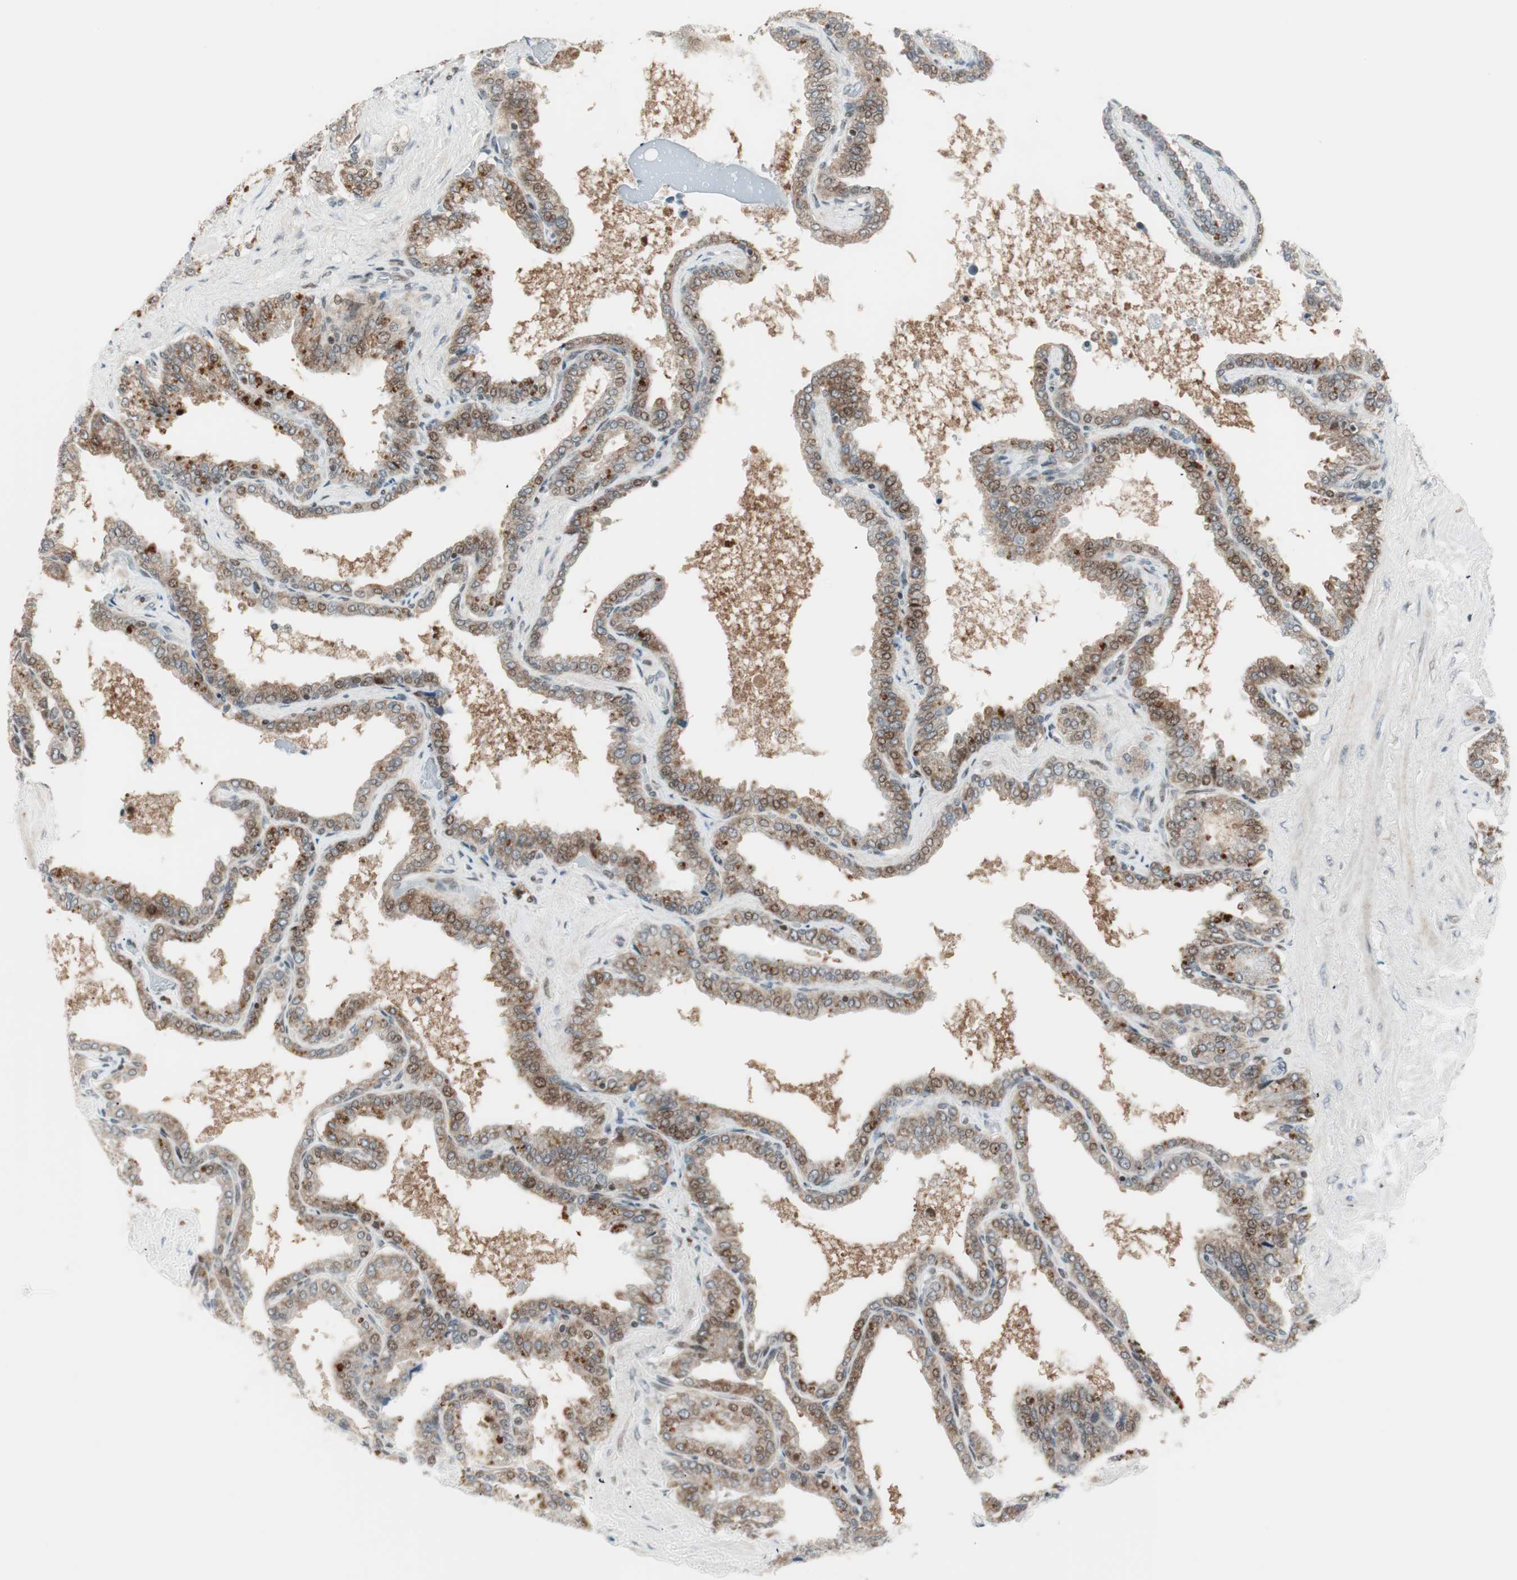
{"staining": {"intensity": "moderate", "quantity": ">75%", "location": "cytoplasmic/membranous,nuclear"}, "tissue": "seminal vesicle", "cell_type": "Glandular cells", "image_type": "normal", "snomed": [{"axis": "morphology", "description": "Normal tissue, NOS"}, {"axis": "topography", "description": "Seminal veicle"}], "caption": "Approximately >75% of glandular cells in benign seminal vesicle demonstrate moderate cytoplasmic/membranous,nuclear protein staining as visualized by brown immunohistochemical staining.", "gene": "TPT1", "patient": {"sex": "male", "age": 46}}